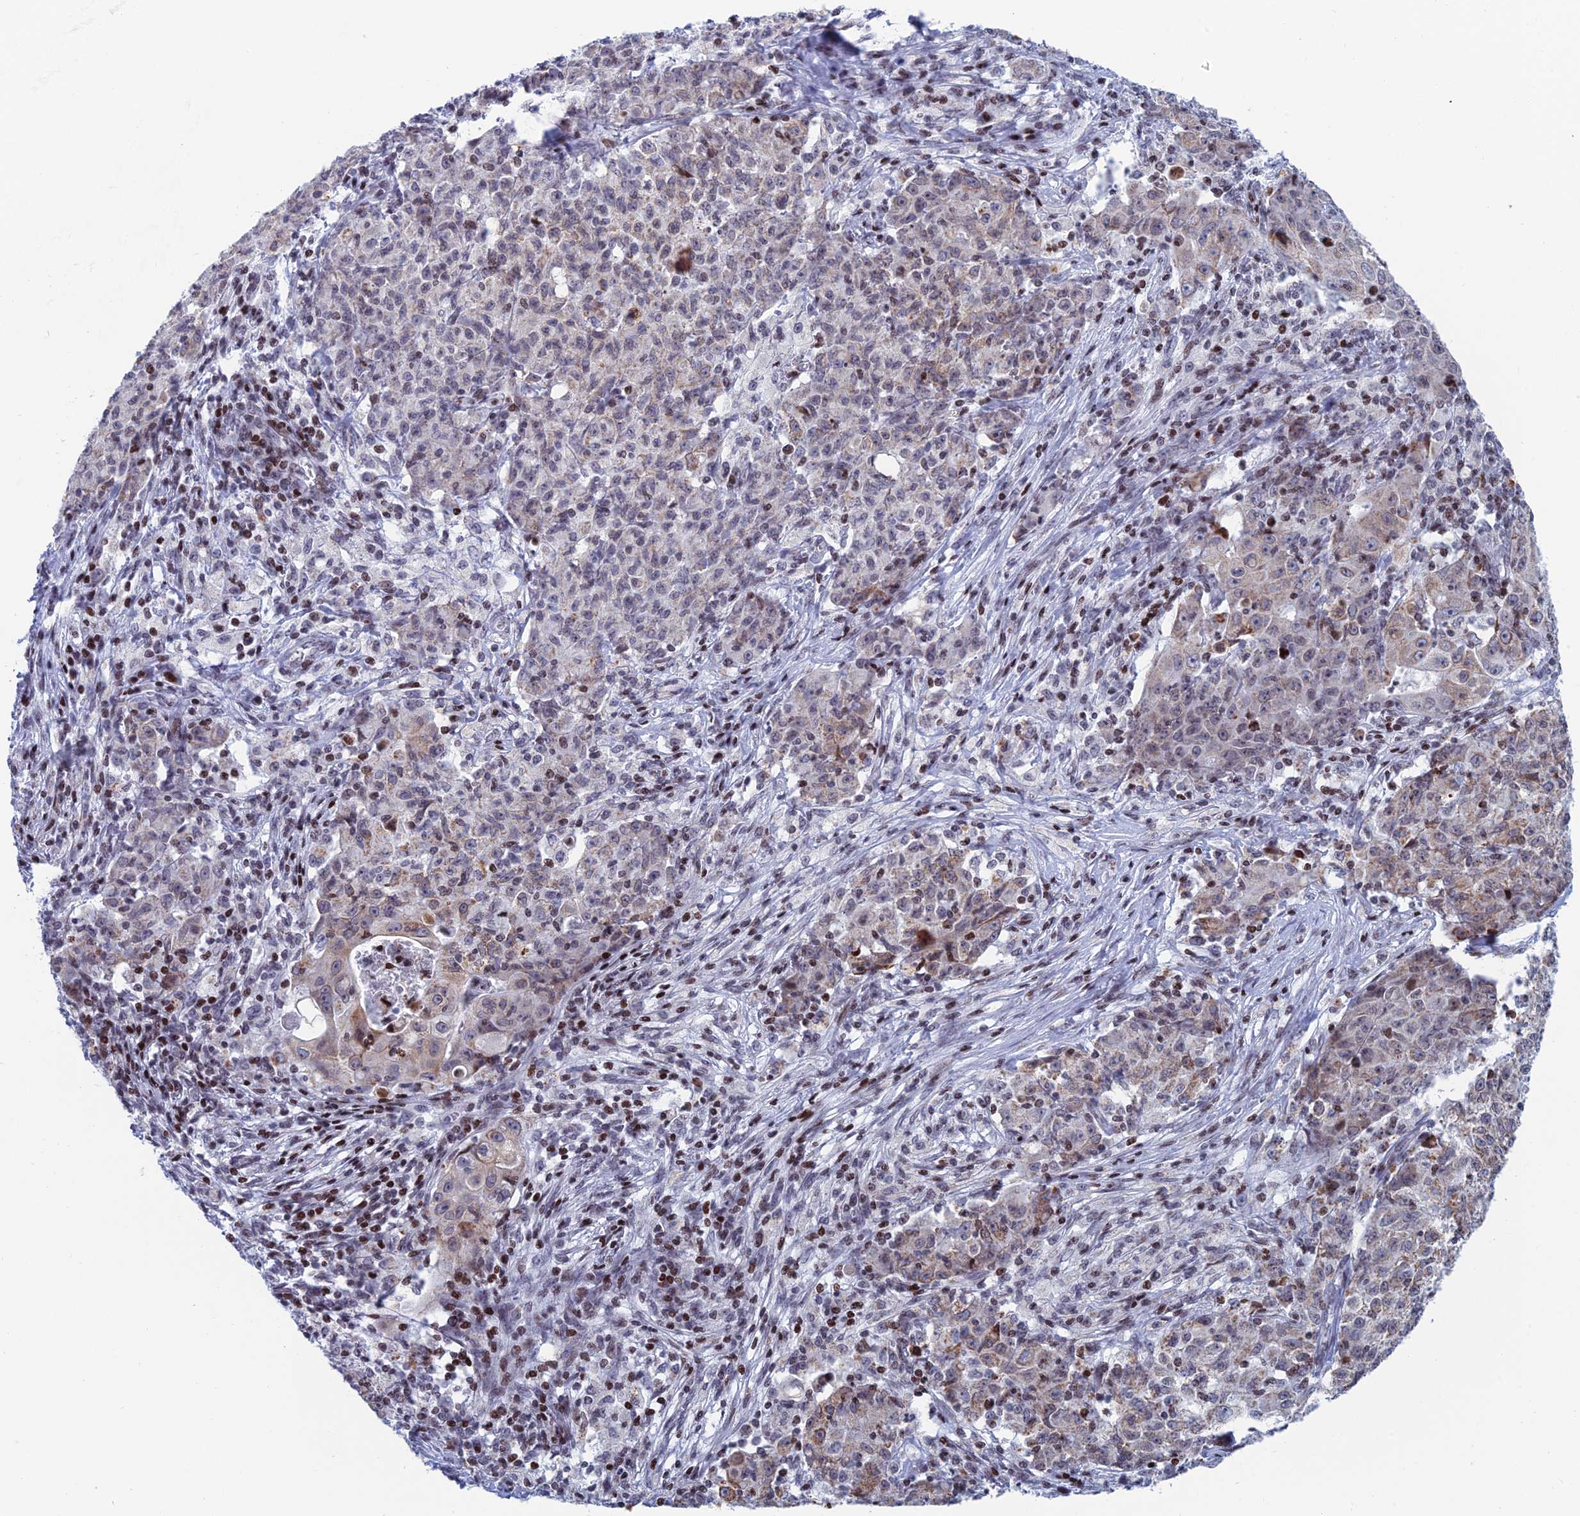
{"staining": {"intensity": "weak", "quantity": "25%-75%", "location": "cytoplasmic/membranous,nuclear"}, "tissue": "ovarian cancer", "cell_type": "Tumor cells", "image_type": "cancer", "snomed": [{"axis": "morphology", "description": "Carcinoma, endometroid"}, {"axis": "topography", "description": "Ovary"}], "caption": "Protein staining displays weak cytoplasmic/membranous and nuclear staining in about 25%-75% of tumor cells in ovarian endometroid carcinoma.", "gene": "AFF3", "patient": {"sex": "female", "age": 42}}